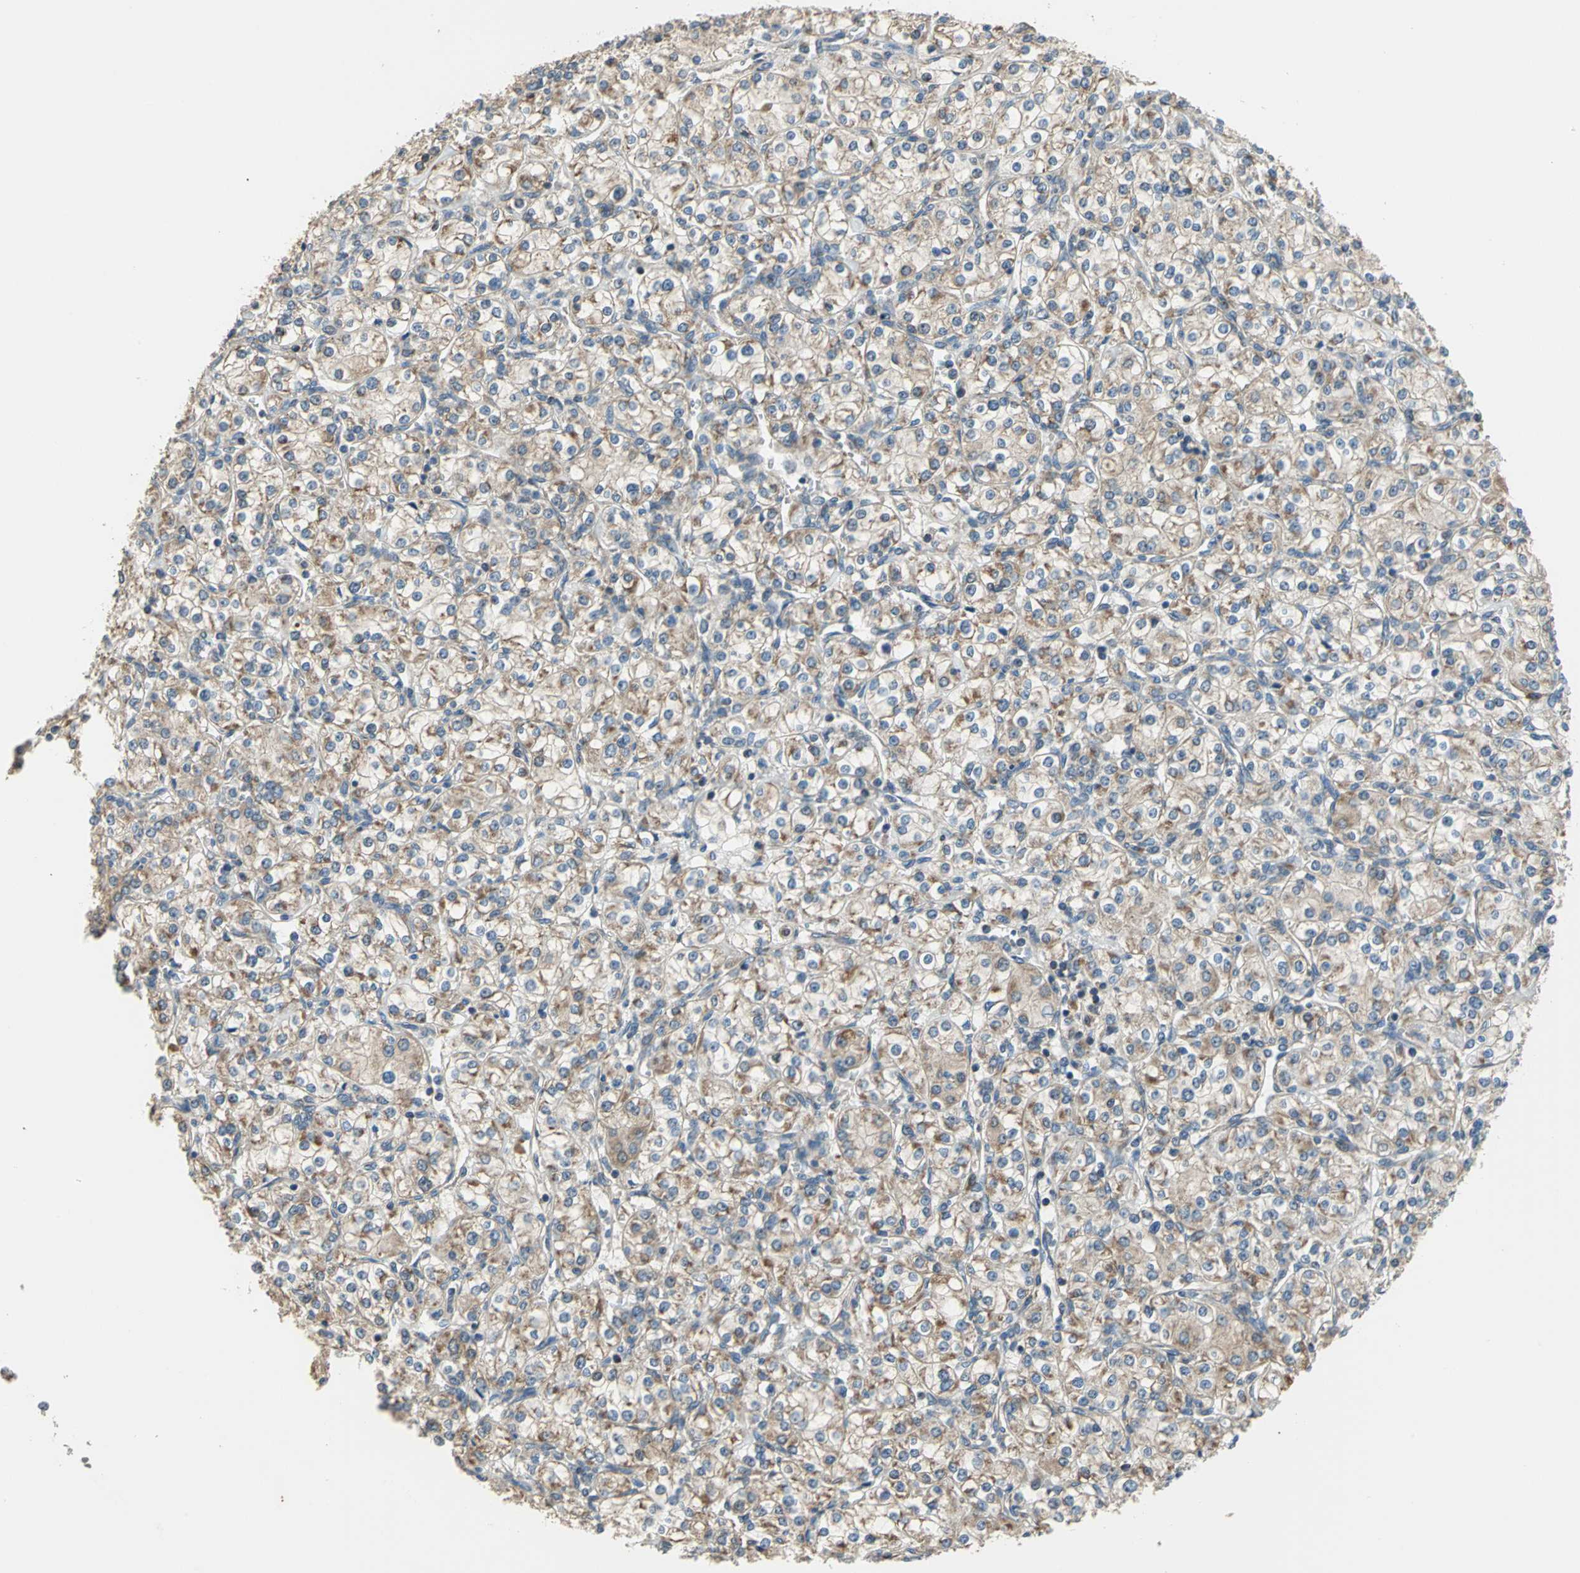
{"staining": {"intensity": "moderate", "quantity": ">75%", "location": "cytoplasmic/membranous"}, "tissue": "renal cancer", "cell_type": "Tumor cells", "image_type": "cancer", "snomed": [{"axis": "morphology", "description": "Adenocarcinoma, NOS"}, {"axis": "topography", "description": "Kidney"}], "caption": "Immunohistochemical staining of human adenocarcinoma (renal) demonstrates medium levels of moderate cytoplasmic/membranous positivity in about >75% of tumor cells.", "gene": "TRAK1", "patient": {"sex": "male", "age": 77}}